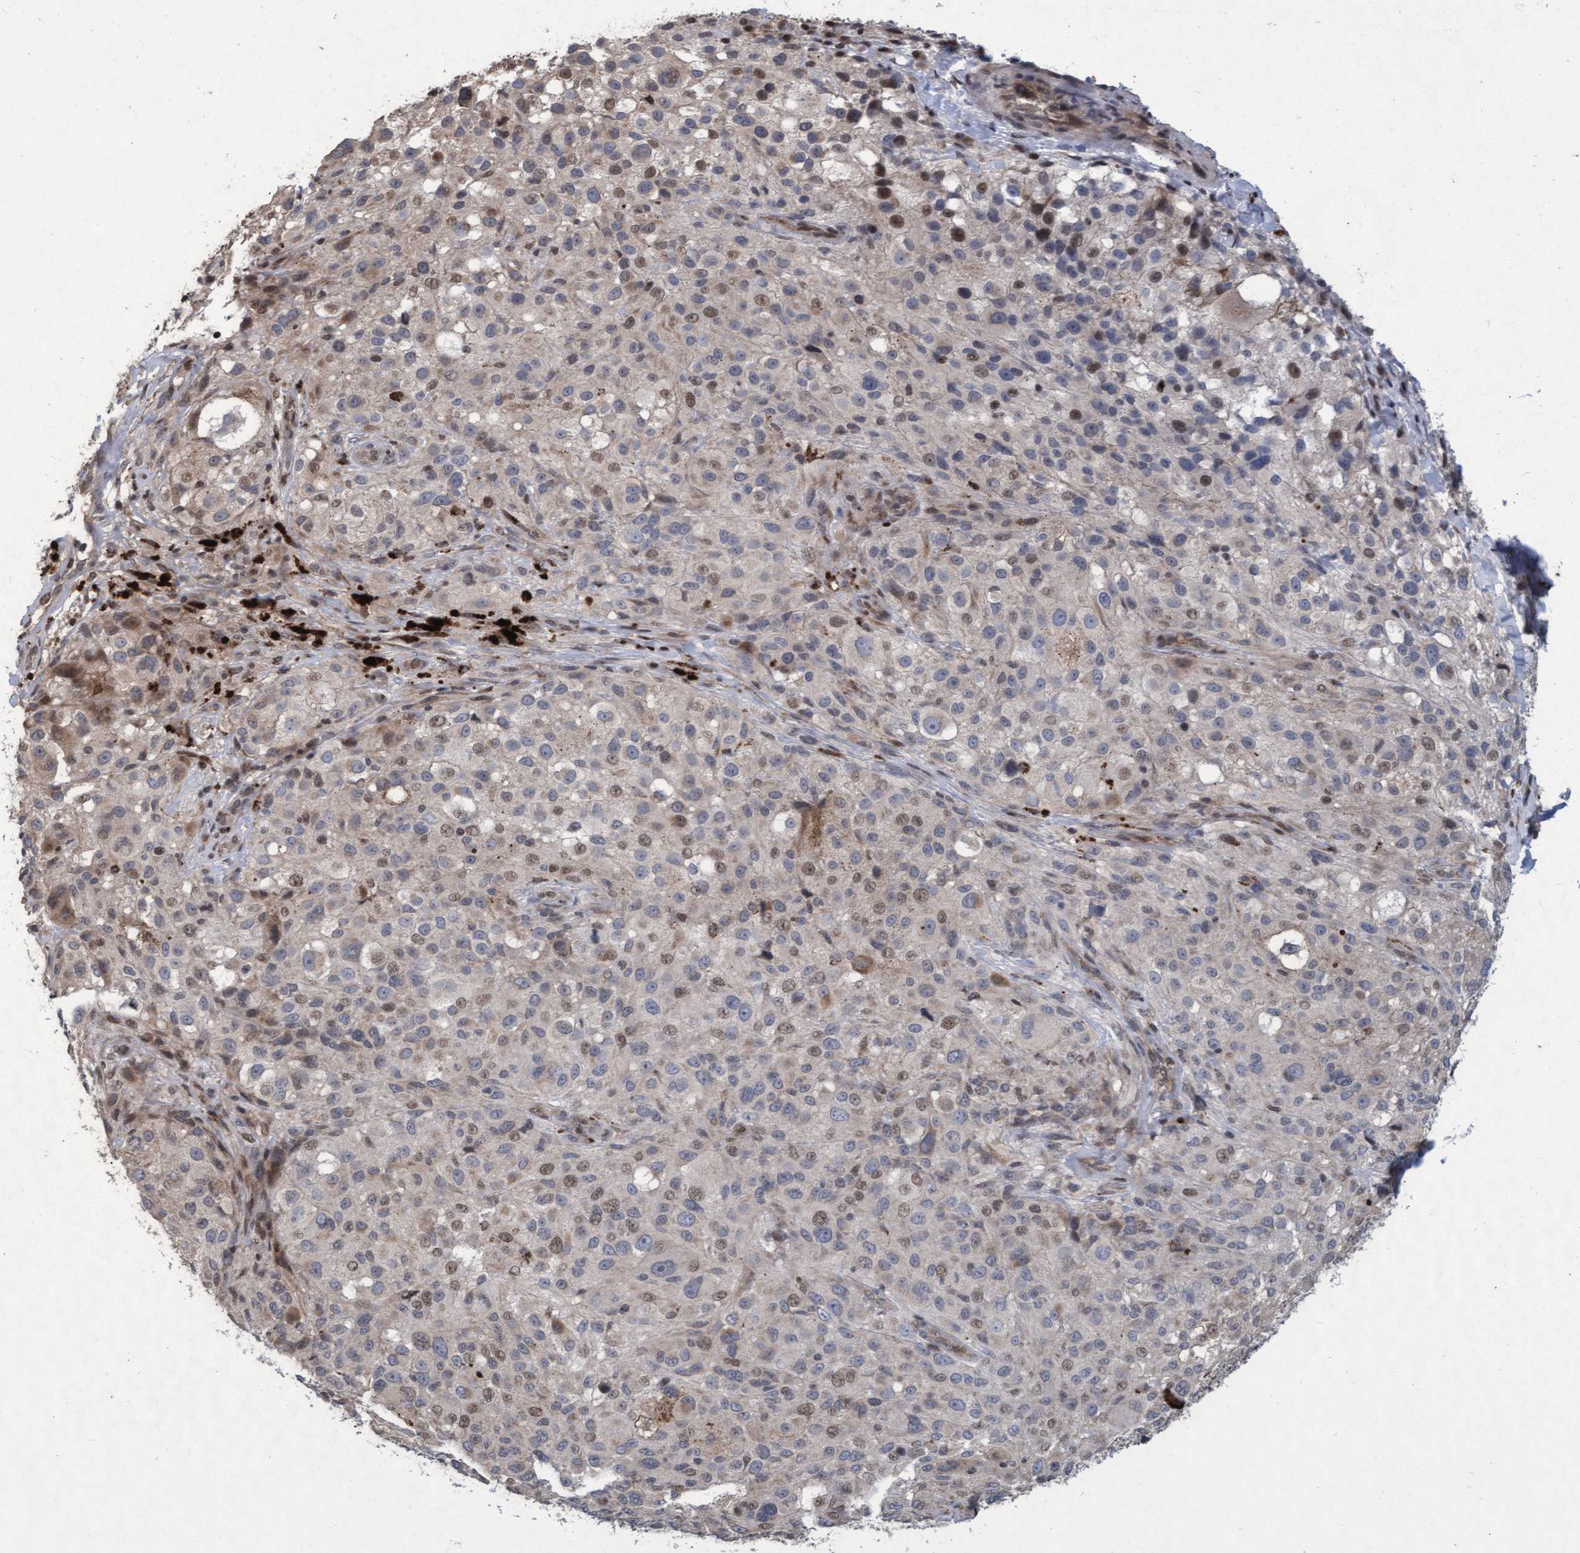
{"staining": {"intensity": "weak", "quantity": "<25%", "location": "nuclear"}, "tissue": "melanoma", "cell_type": "Tumor cells", "image_type": "cancer", "snomed": [{"axis": "morphology", "description": "Necrosis, NOS"}, {"axis": "morphology", "description": "Malignant melanoma, NOS"}, {"axis": "topography", "description": "Skin"}], "caption": "High power microscopy micrograph of an immunohistochemistry (IHC) histopathology image of melanoma, revealing no significant expression in tumor cells. Brightfield microscopy of IHC stained with DAB (3,3'-diaminobenzidine) (brown) and hematoxylin (blue), captured at high magnification.", "gene": "KCNC2", "patient": {"sex": "female", "age": 87}}